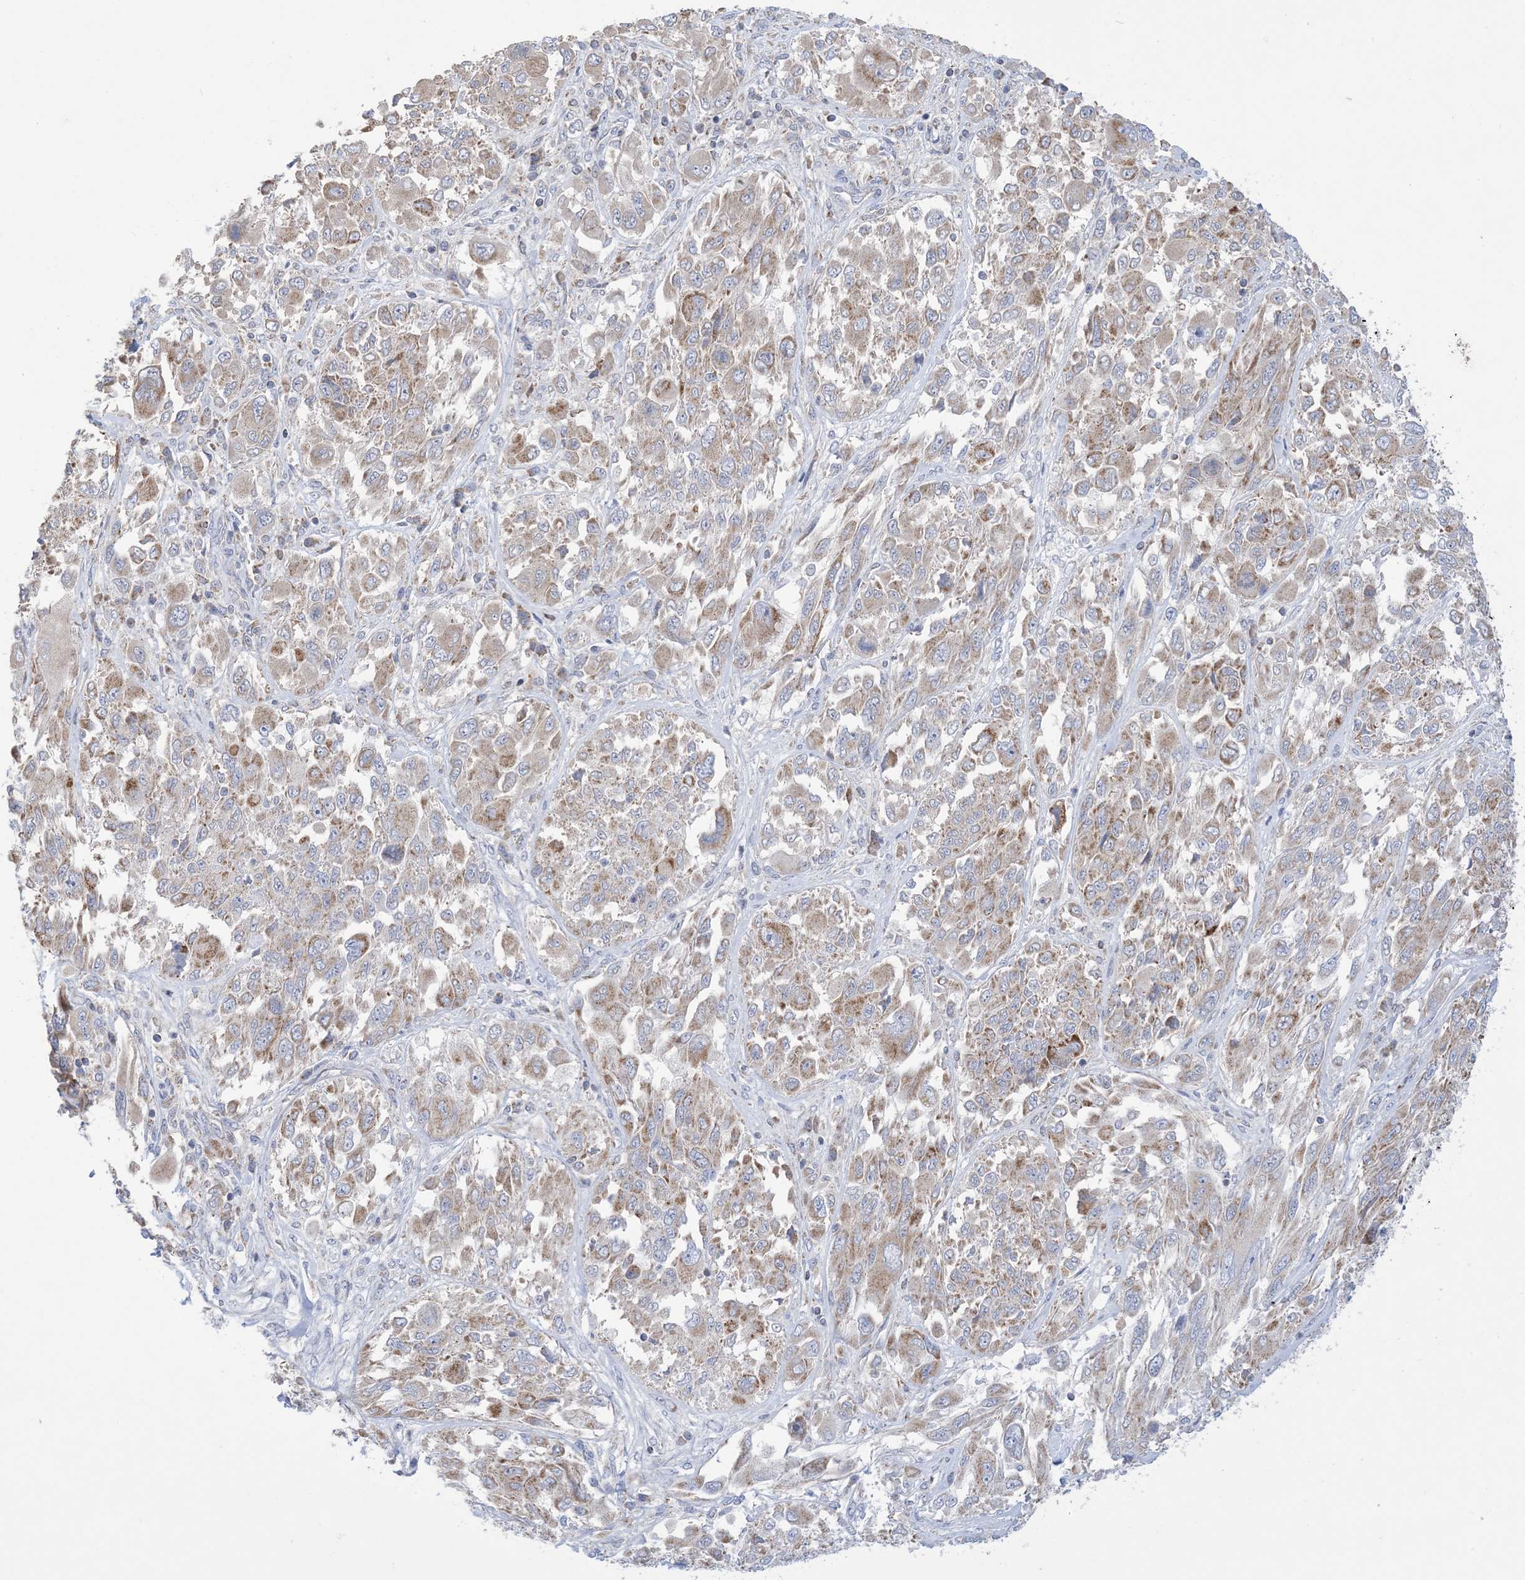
{"staining": {"intensity": "moderate", "quantity": "25%-75%", "location": "cytoplasmic/membranous"}, "tissue": "melanoma", "cell_type": "Tumor cells", "image_type": "cancer", "snomed": [{"axis": "morphology", "description": "Malignant melanoma, NOS"}, {"axis": "topography", "description": "Skin"}], "caption": "Tumor cells demonstrate moderate cytoplasmic/membranous staining in approximately 25%-75% of cells in malignant melanoma.", "gene": "CLEC16A", "patient": {"sex": "female", "age": 91}}